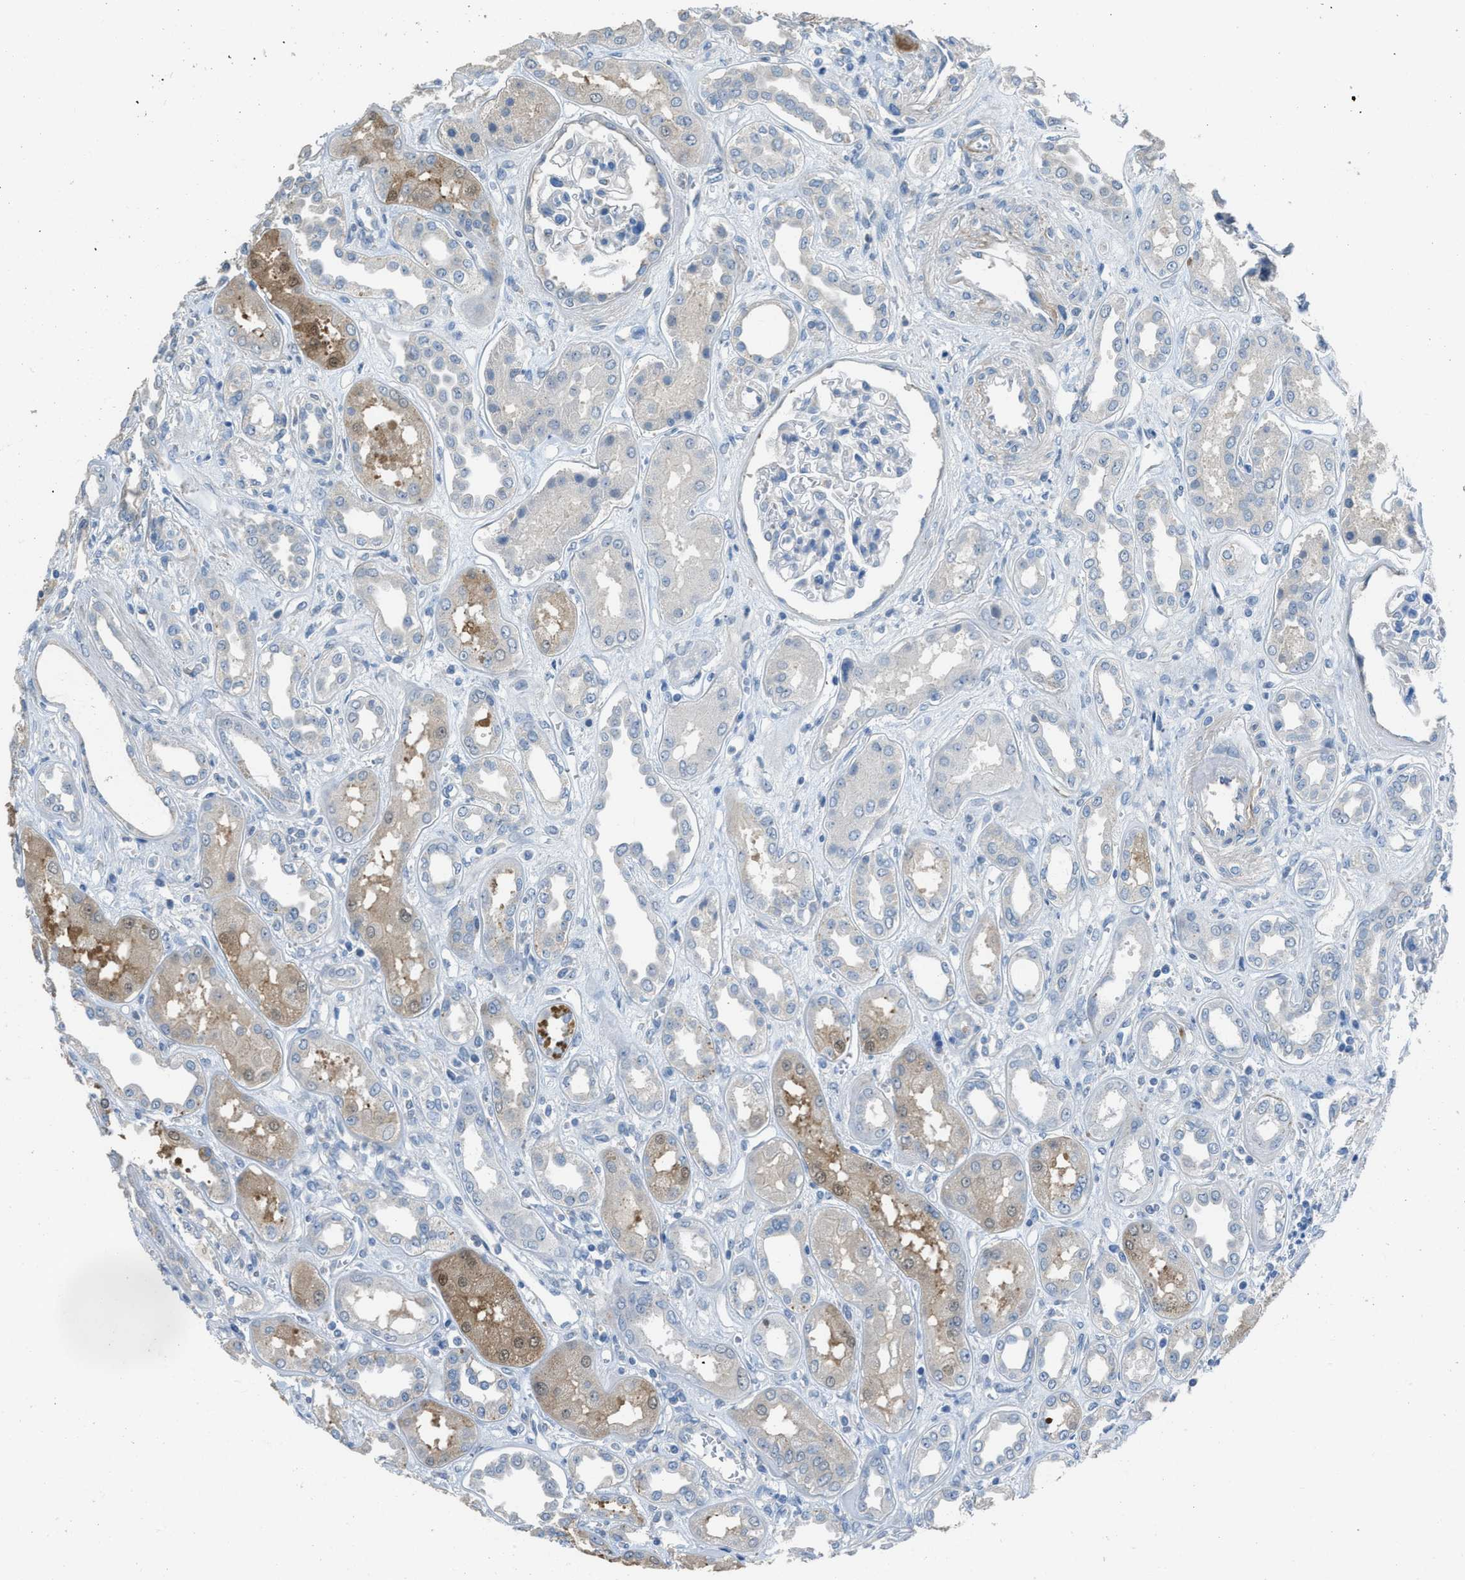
{"staining": {"intensity": "negative", "quantity": "none", "location": "none"}, "tissue": "kidney", "cell_type": "Cells in glomeruli", "image_type": "normal", "snomed": [{"axis": "morphology", "description": "Normal tissue, NOS"}, {"axis": "topography", "description": "Kidney"}], "caption": "Immunohistochemical staining of normal kidney demonstrates no significant expression in cells in glomeruli.", "gene": "TIMD4", "patient": {"sex": "male", "age": 59}}